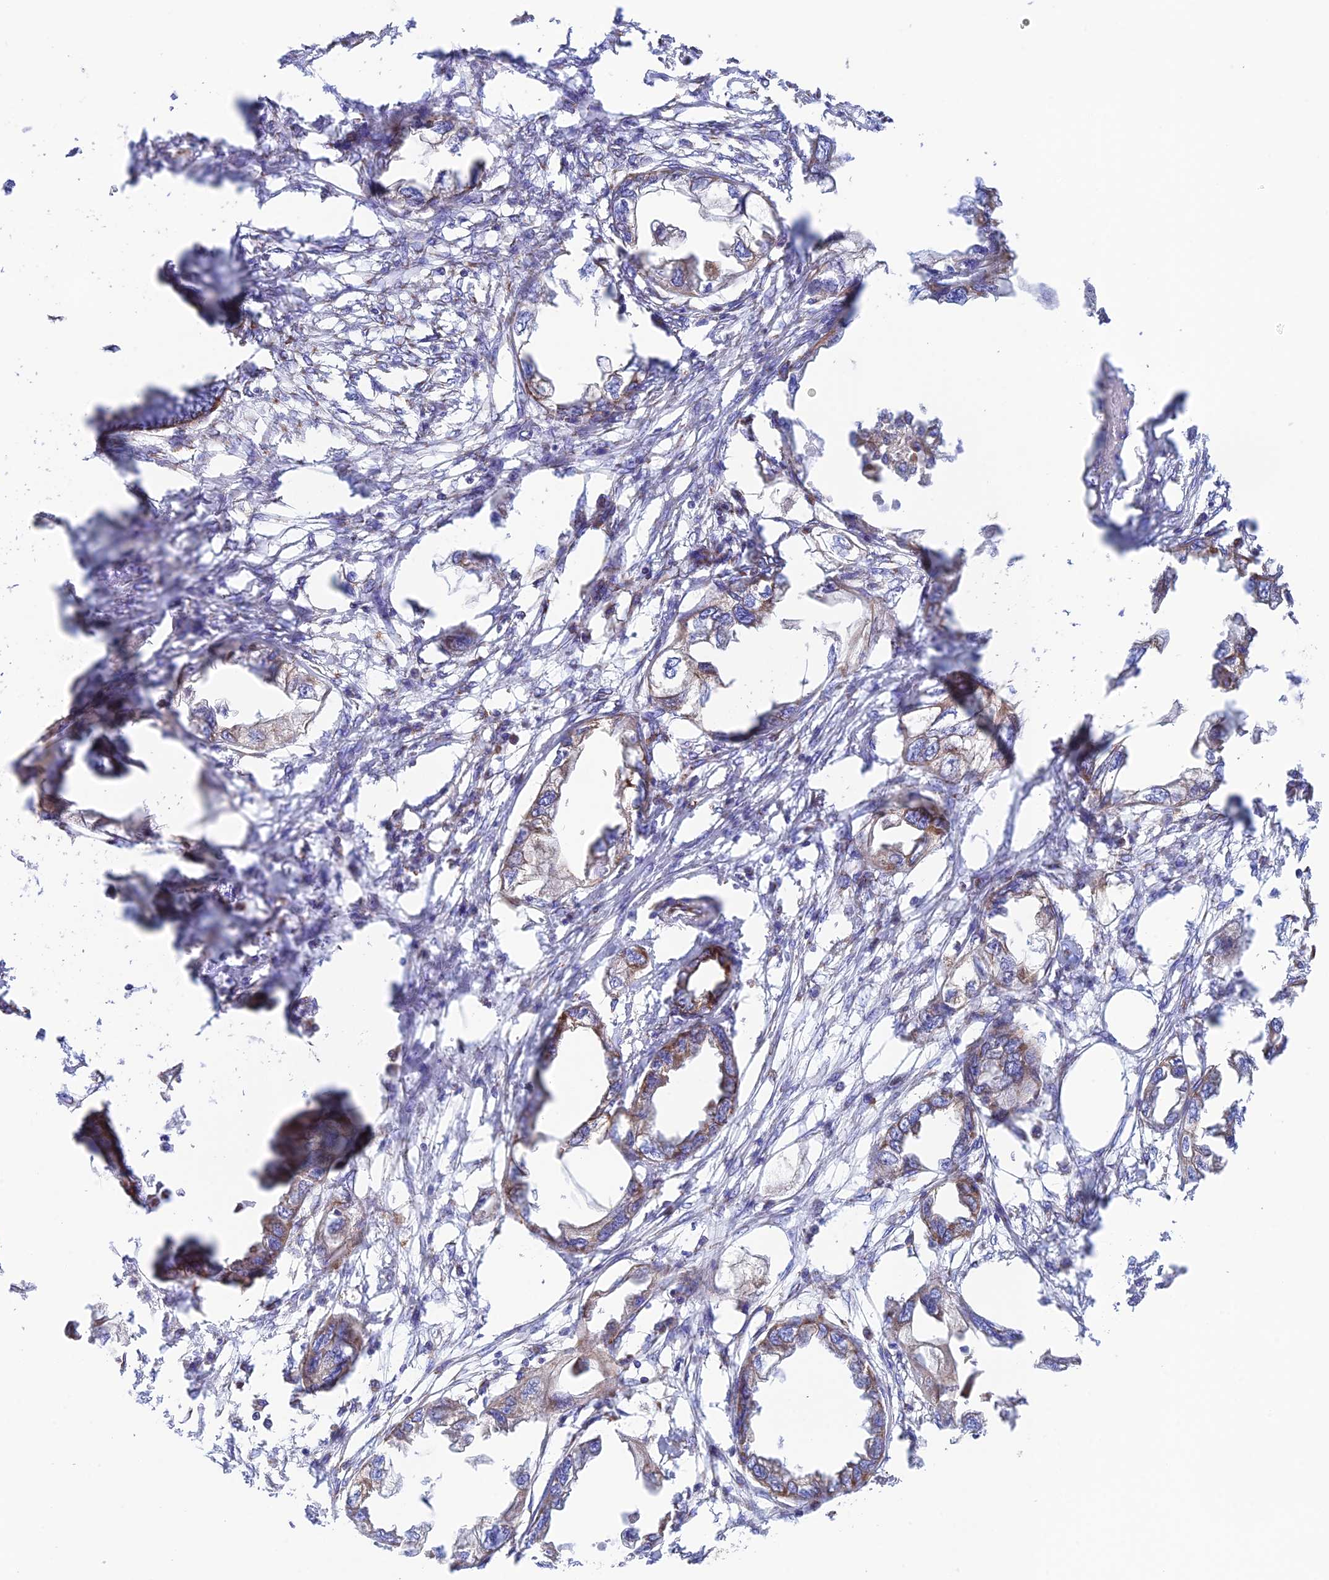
{"staining": {"intensity": "moderate", "quantity": "<25%", "location": "cytoplasmic/membranous"}, "tissue": "endometrial cancer", "cell_type": "Tumor cells", "image_type": "cancer", "snomed": [{"axis": "morphology", "description": "Adenocarcinoma, NOS"}, {"axis": "morphology", "description": "Adenocarcinoma, metastatic, NOS"}, {"axis": "topography", "description": "Adipose tissue"}, {"axis": "topography", "description": "Endometrium"}], "caption": "Protein analysis of endometrial adenocarcinoma tissue shows moderate cytoplasmic/membranous staining in approximately <25% of tumor cells. The protein is stained brown, and the nuclei are stained in blue (DAB IHC with brightfield microscopy, high magnification).", "gene": "CHCHD3", "patient": {"sex": "female", "age": 67}}